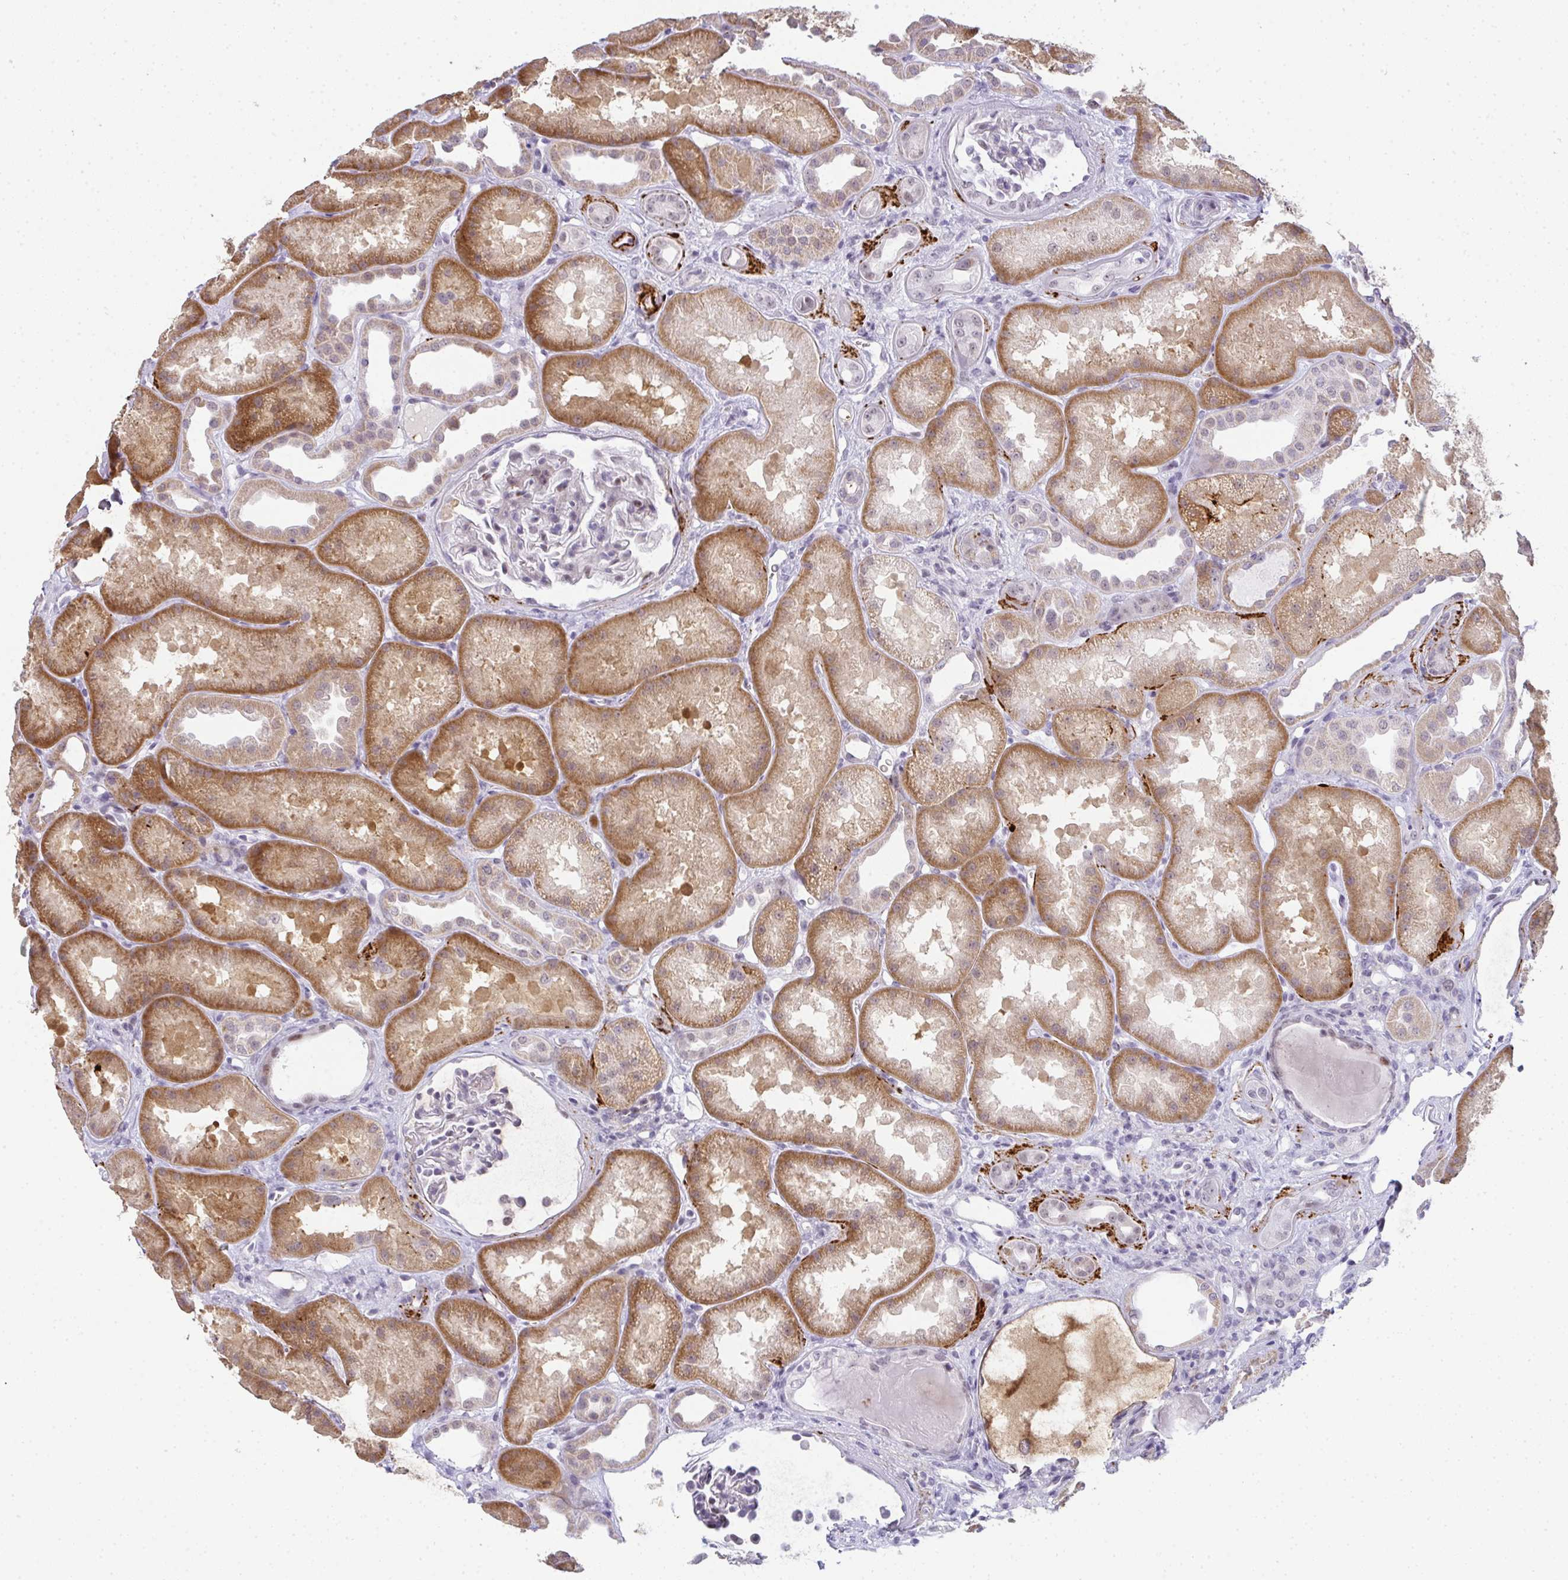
{"staining": {"intensity": "negative", "quantity": "none", "location": "none"}, "tissue": "kidney", "cell_type": "Cells in glomeruli", "image_type": "normal", "snomed": [{"axis": "morphology", "description": "Normal tissue, NOS"}, {"axis": "topography", "description": "Kidney"}], "caption": "The histopathology image exhibits no staining of cells in glomeruli in unremarkable kidney.", "gene": "TNMD", "patient": {"sex": "male", "age": 61}}